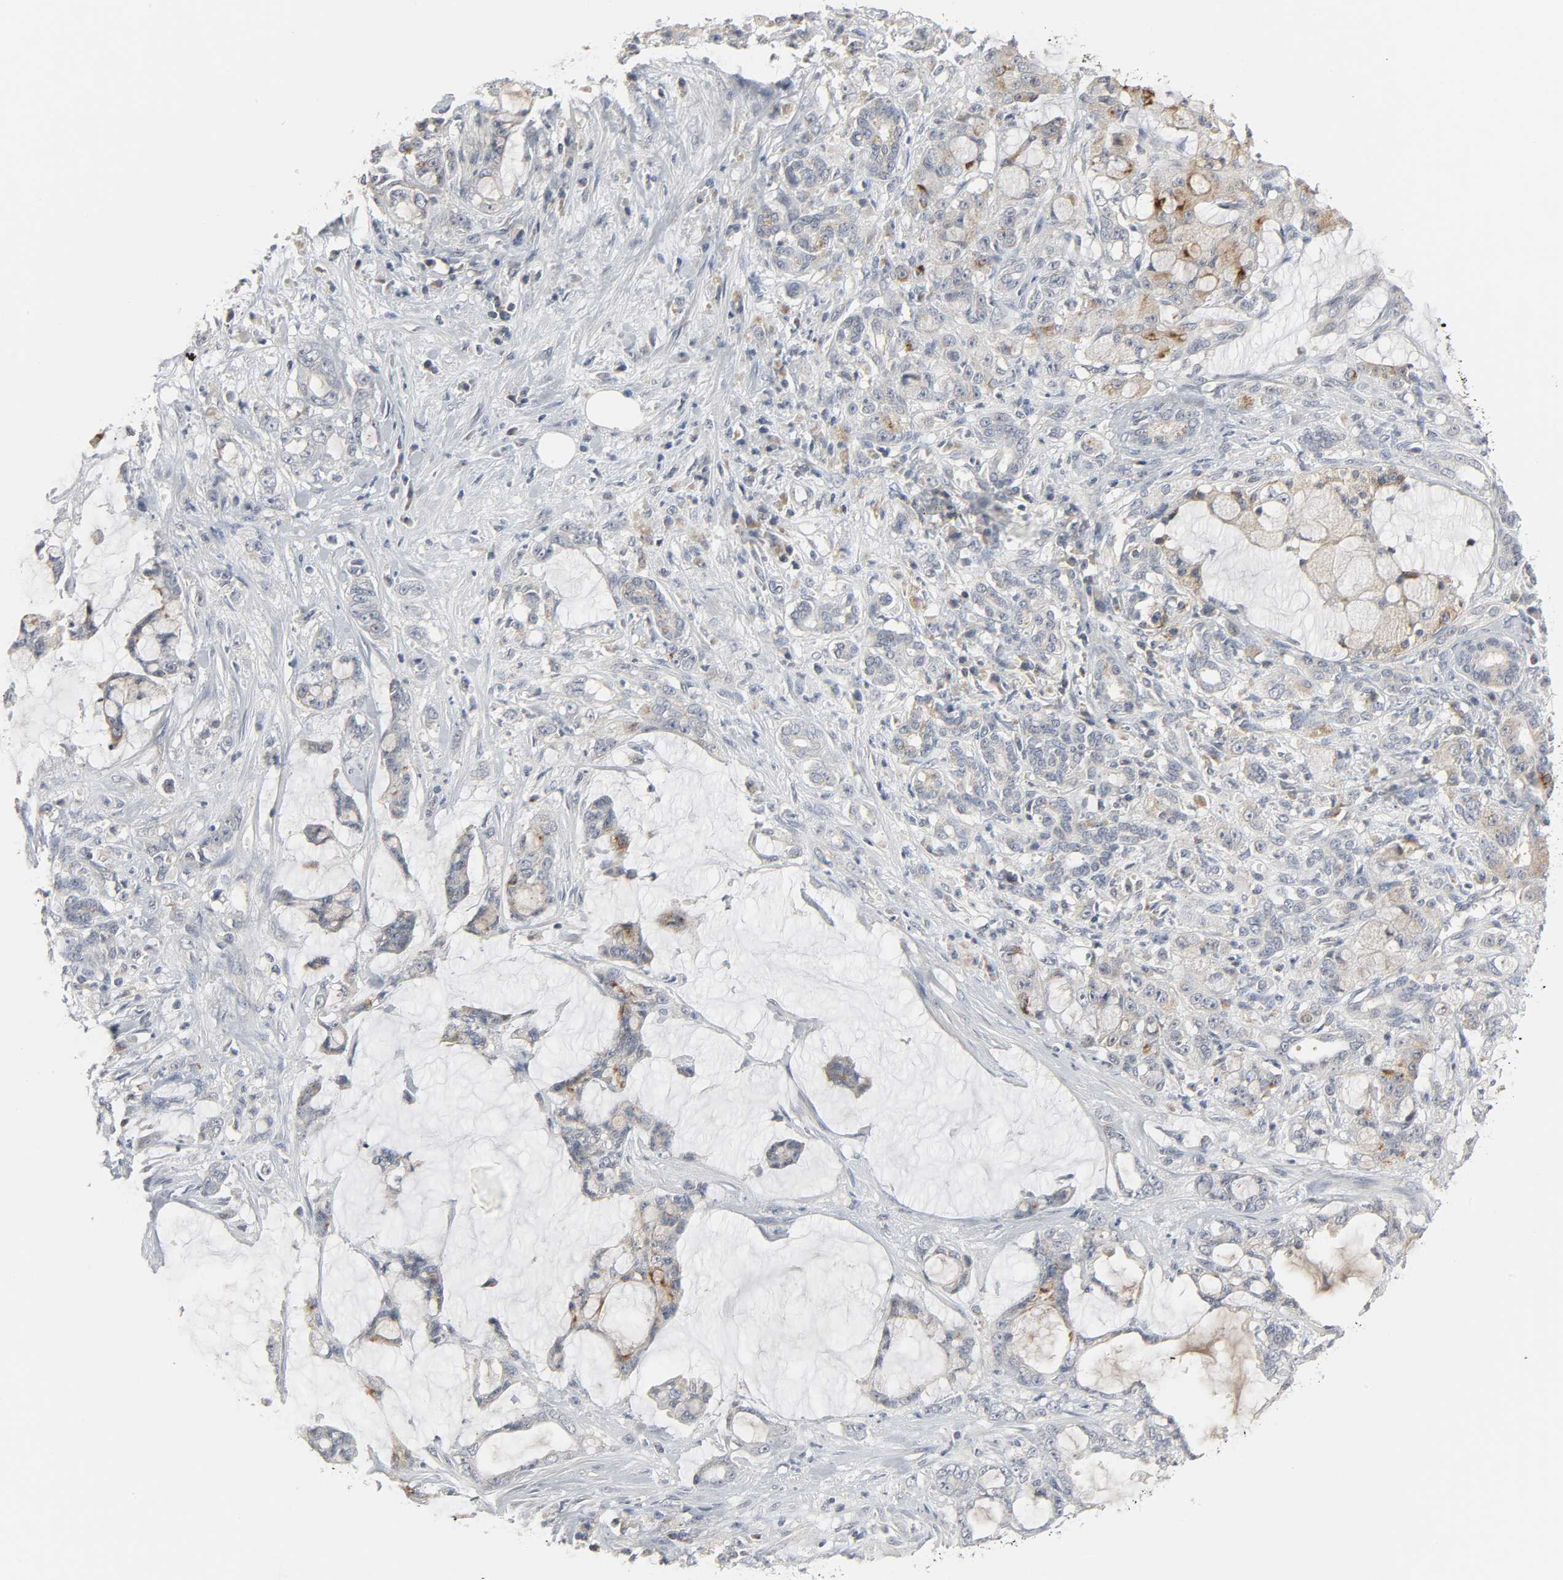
{"staining": {"intensity": "moderate", "quantity": "25%-75%", "location": "cytoplasmic/membranous"}, "tissue": "pancreatic cancer", "cell_type": "Tumor cells", "image_type": "cancer", "snomed": [{"axis": "morphology", "description": "Adenocarcinoma, NOS"}, {"axis": "topography", "description": "Pancreas"}], "caption": "Immunohistochemistry (DAB) staining of human pancreatic cancer reveals moderate cytoplasmic/membranous protein positivity in about 25%-75% of tumor cells. (DAB IHC with brightfield microscopy, high magnification).", "gene": "CLIP1", "patient": {"sex": "female", "age": 73}}